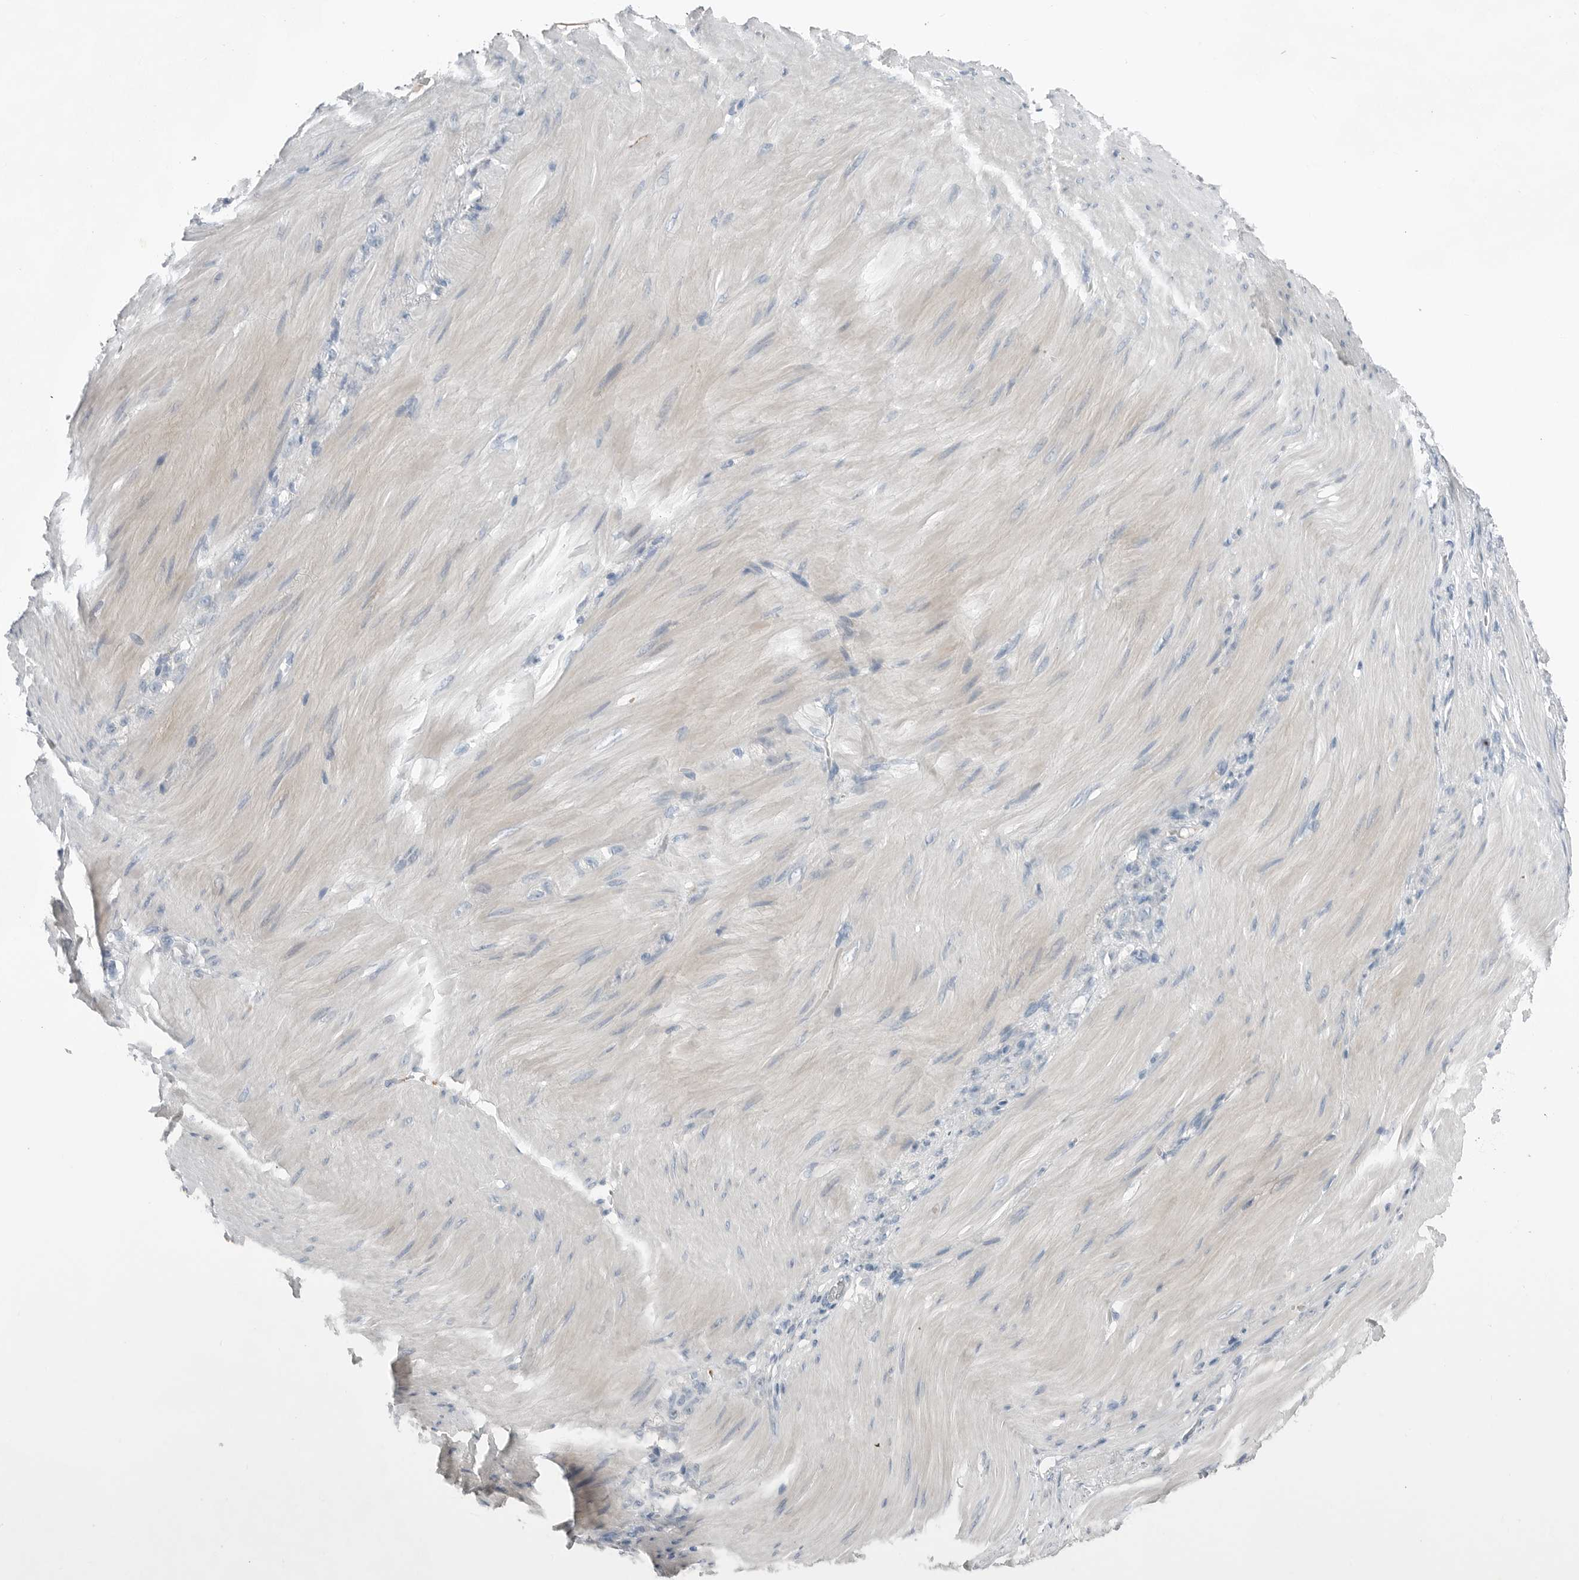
{"staining": {"intensity": "negative", "quantity": "none", "location": "none"}, "tissue": "stomach cancer", "cell_type": "Tumor cells", "image_type": "cancer", "snomed": [{"axis": "morphology", "description": "Normal tissue, NOS"}, {"axis": "morphology", "description": "Adenocarcinoma, NOS"}, {"axis": "topography", "description": "Stomach"}], "caption": "Immunohistochemical staining of stomach adenocarcinoma demonstrates no significant positivity in tumor cells. Brightfield microscopy of IHC stained with DAB (3,3'-diaminobenzidine) (brown) and hematoxylin (blue), captured at high magnification.", "gene": "SERPINB7", "patient": {"sex": "male", "age": 82}}